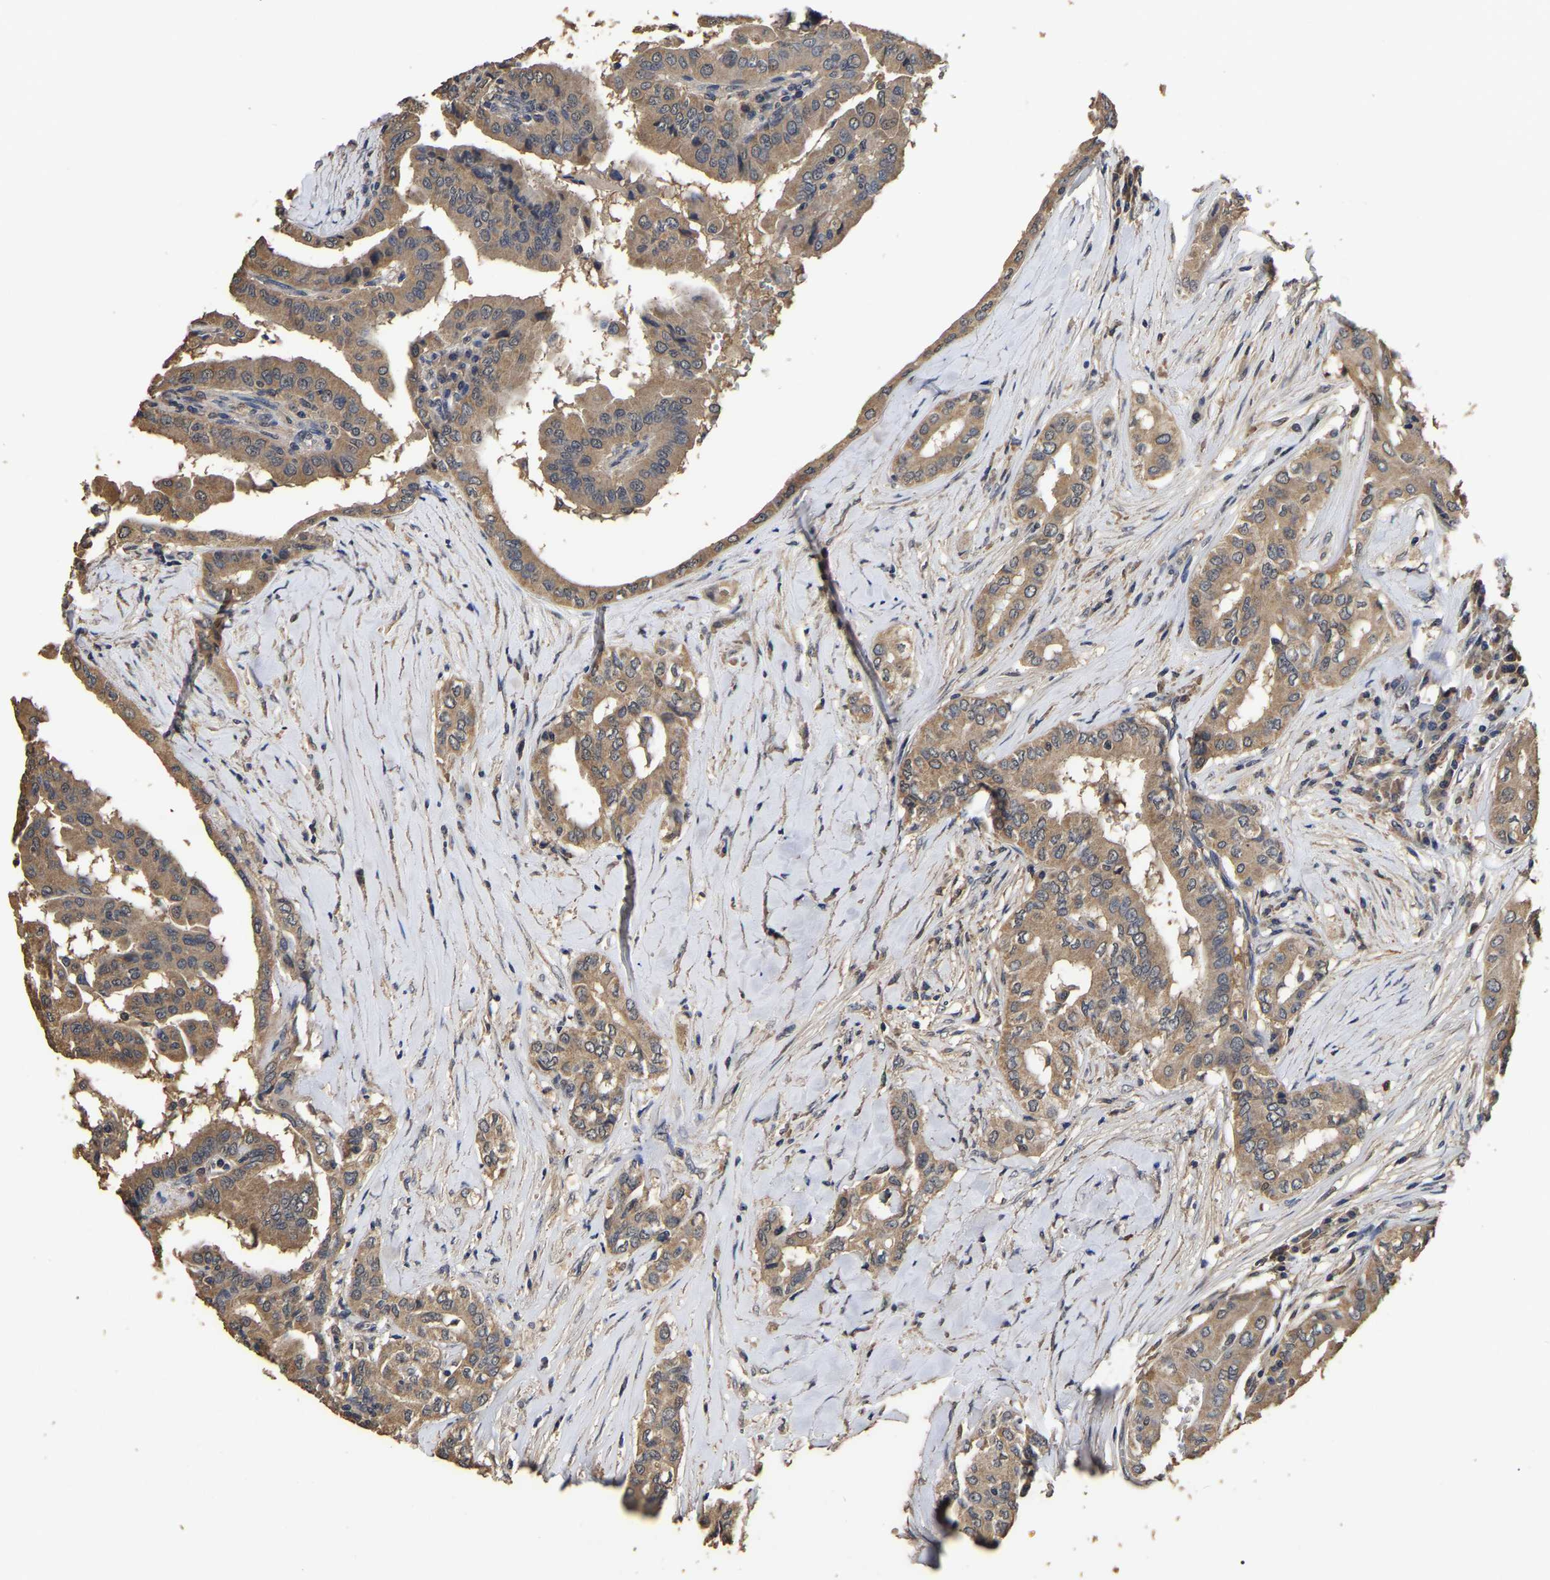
{"staining": {"intensity": "moderate", "quantity": ">75%", "location": "cytoplasmic/membranous"}, "tissue": "thyroid cancer", "cell_type": "Tumor cells", "image_type": "cancer", "snomed": [{"axis": "morphology", "description": "Papillary adenocarcinoma, NOS"}, {"axis": "topography", "description": "Thyroid gland"}], "caption": "Protein expression by immunohistochemistry displays moderate cytoplasmic/membranous expression in about >75% of tumor cells in thyroid papillary adenocarcinoma.", "gene": "STK32C", "patient": {"sex": "male", "age": 33}}